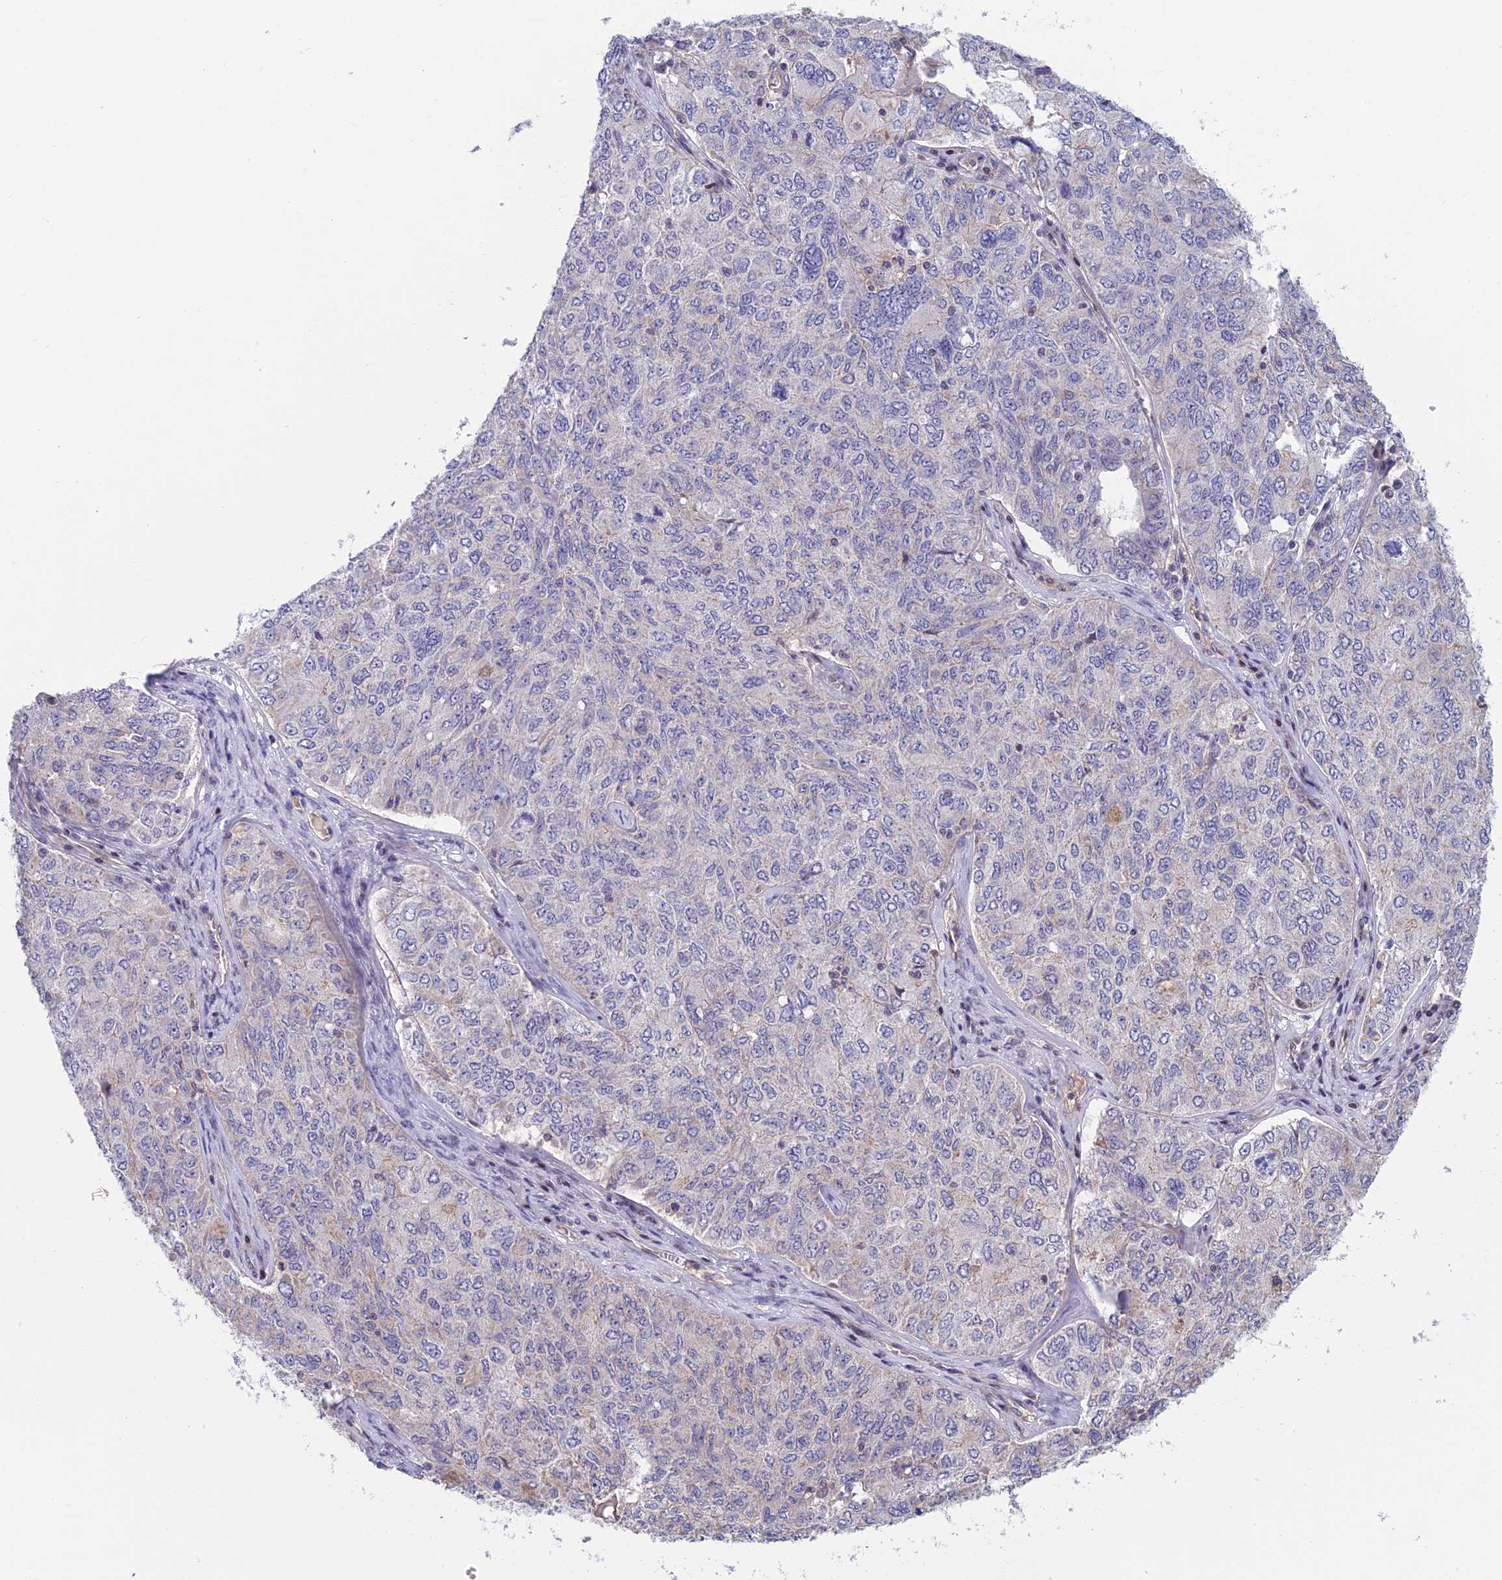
{"staining": {"intensity": "negative", "quantity": "none", "location": "none"}, "tissue": "ovarian cancer", "cell_type": "Tumor cells", "image_type": "cancer", "snomed": [{"axis": "morphology", "description": "Carcinoma, endometroid"}, {"axis": "topography", "description": "Ovary"}], "caption": "Ovarian cancer (endometroid carcinoma) stained for a protein using IHC exhibits no positivity tumor cells.", "gene": "USP37", "patient": {"sex": "female", "age": 62}}